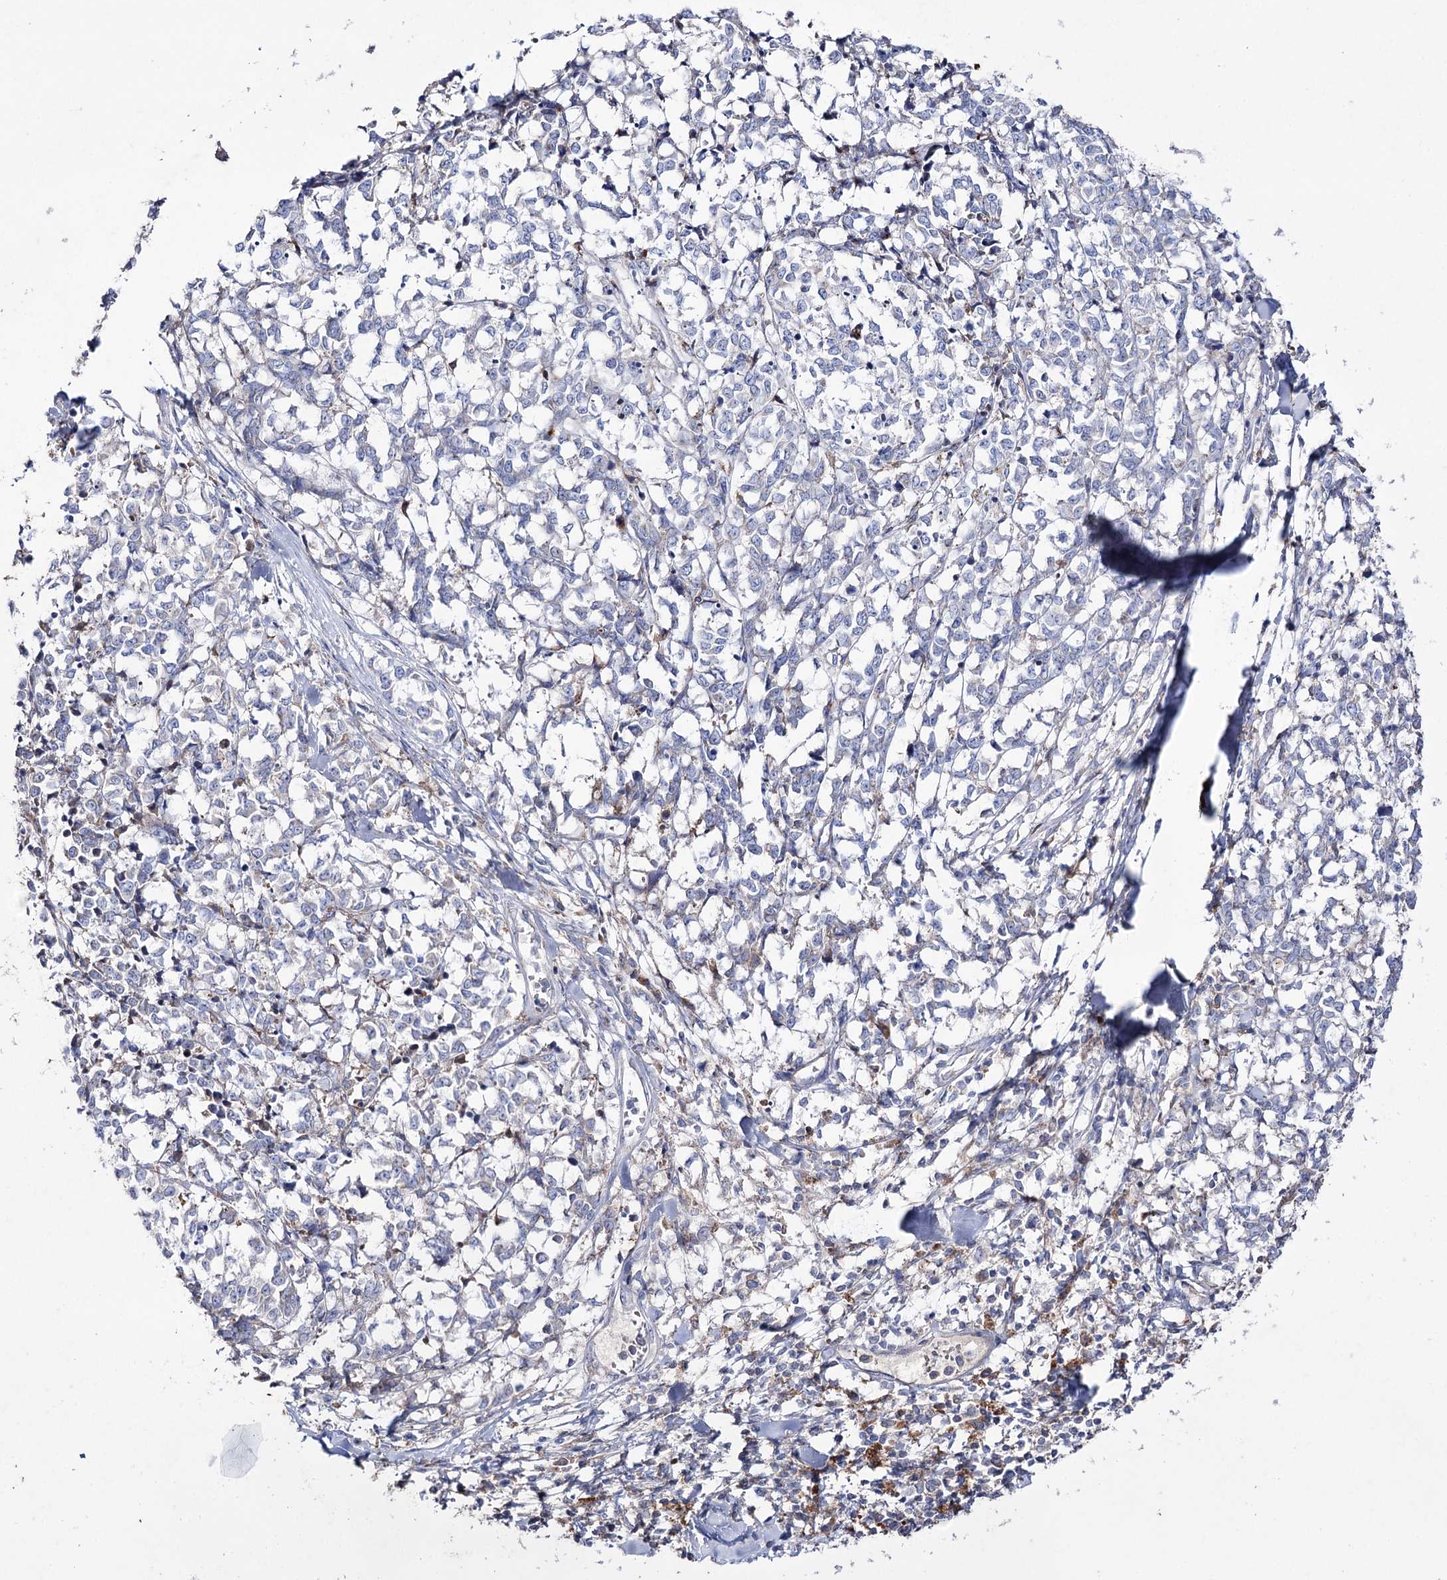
{"staining": {"intensity": "negative", "quantity": "none", "location": "none"}, "tissue": "melanoma", "cell_type": "Tumor cells", "image_type": "cancer", "snomed": [{"axis": "morphology", "description": "Malignant melanoma, NOS"}, {"axis": "topography", "description": "Skin"}], "caption": "Protein analysis of malignant melanoma demonstrates no significant staining in tumor cells.", "gene": "NAGLU", "patient": {"sex": "female", "age": 72}}